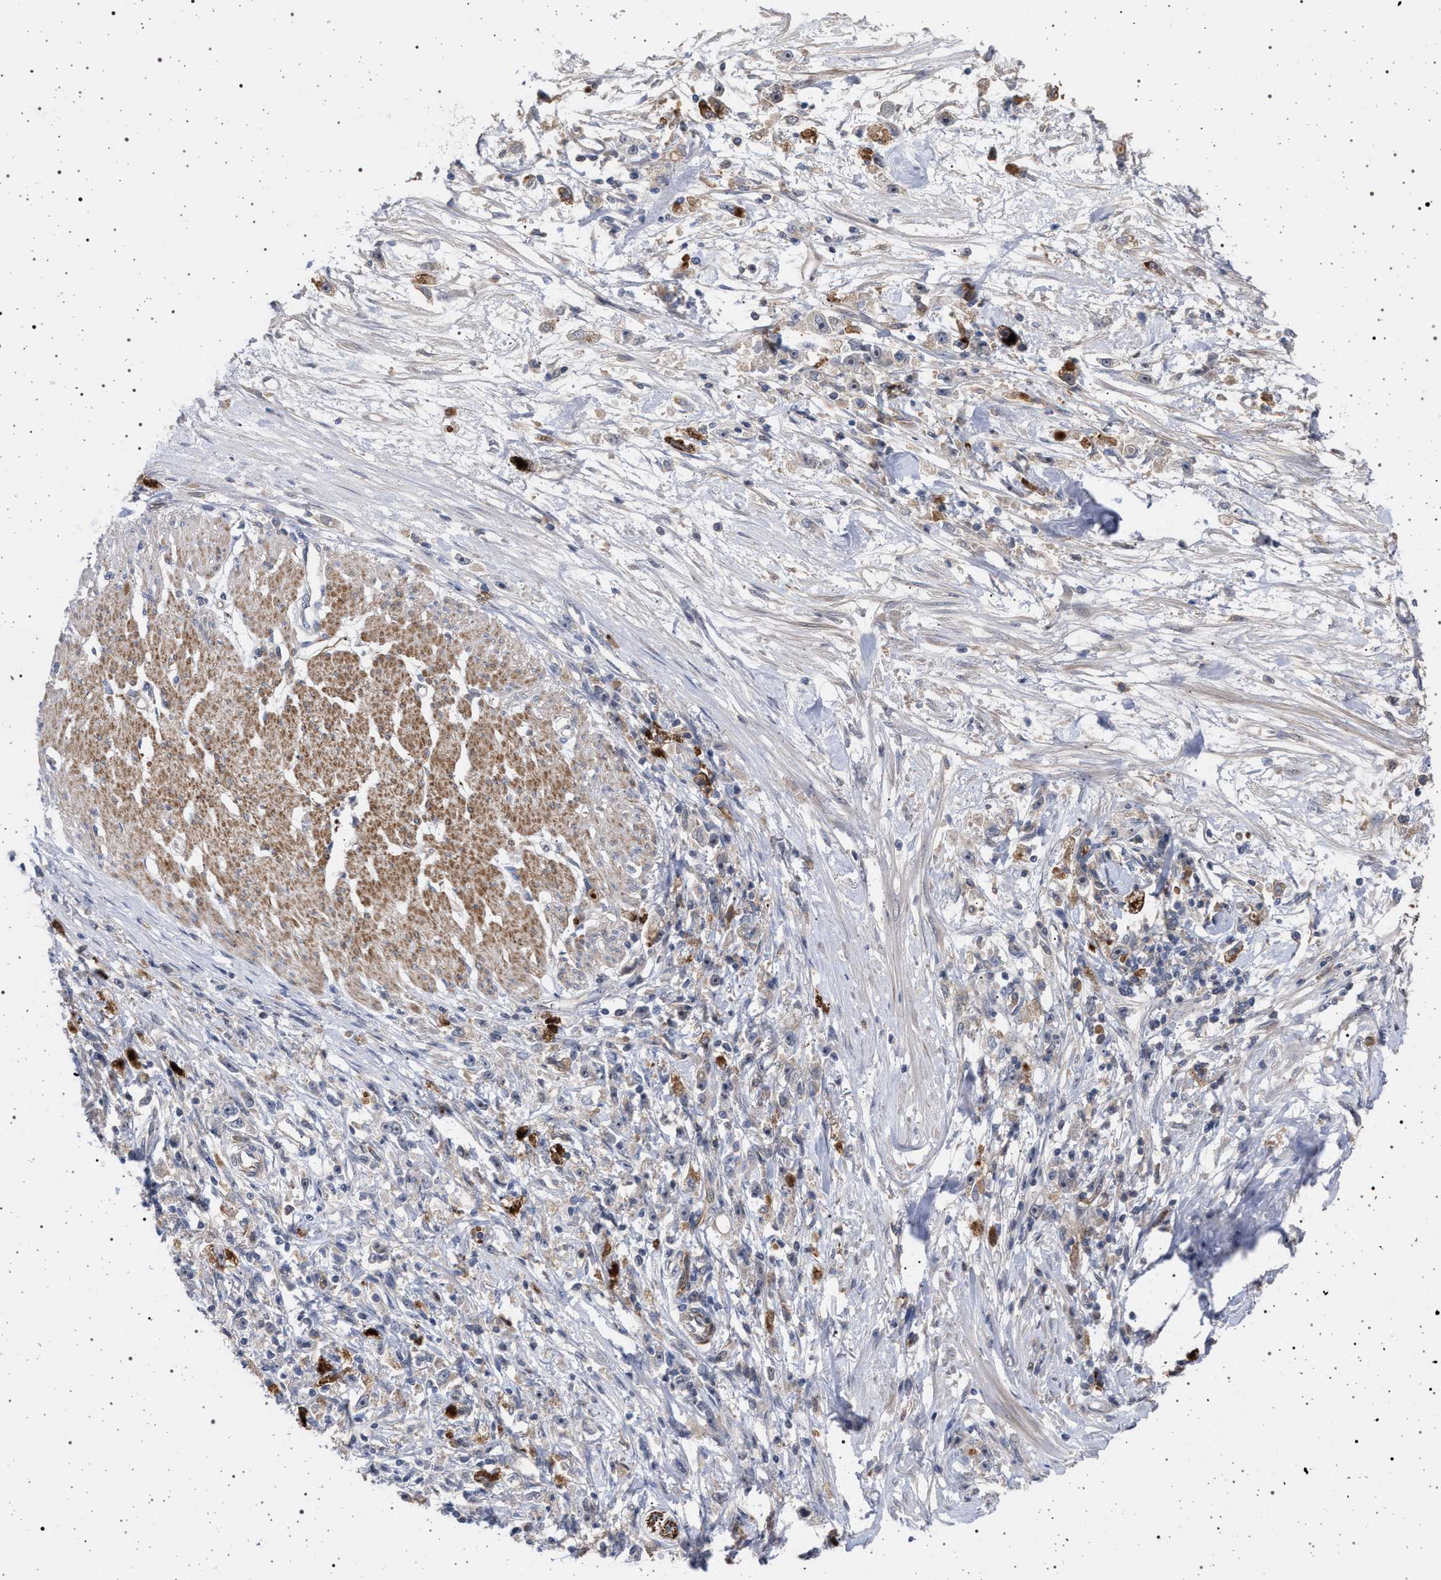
{"staining": {"intensity": "negative", "quantity": "none", "location": "none"}, "tissue": "stomach cancer", "cell_type": "Tumor cells", "image_type": "cancer", "snomed": [{"axis": "morphology", "description": "Adenocarcinoma, NOS"}, {"axis": "topography", "description": "Stomach"}], "caption": "Adenocarcinoma (stomach) stained for a protein using IHC shows no expression tumor cells.", "gene": "RBM48", "patient": {"sex": "female", "age": 59}}